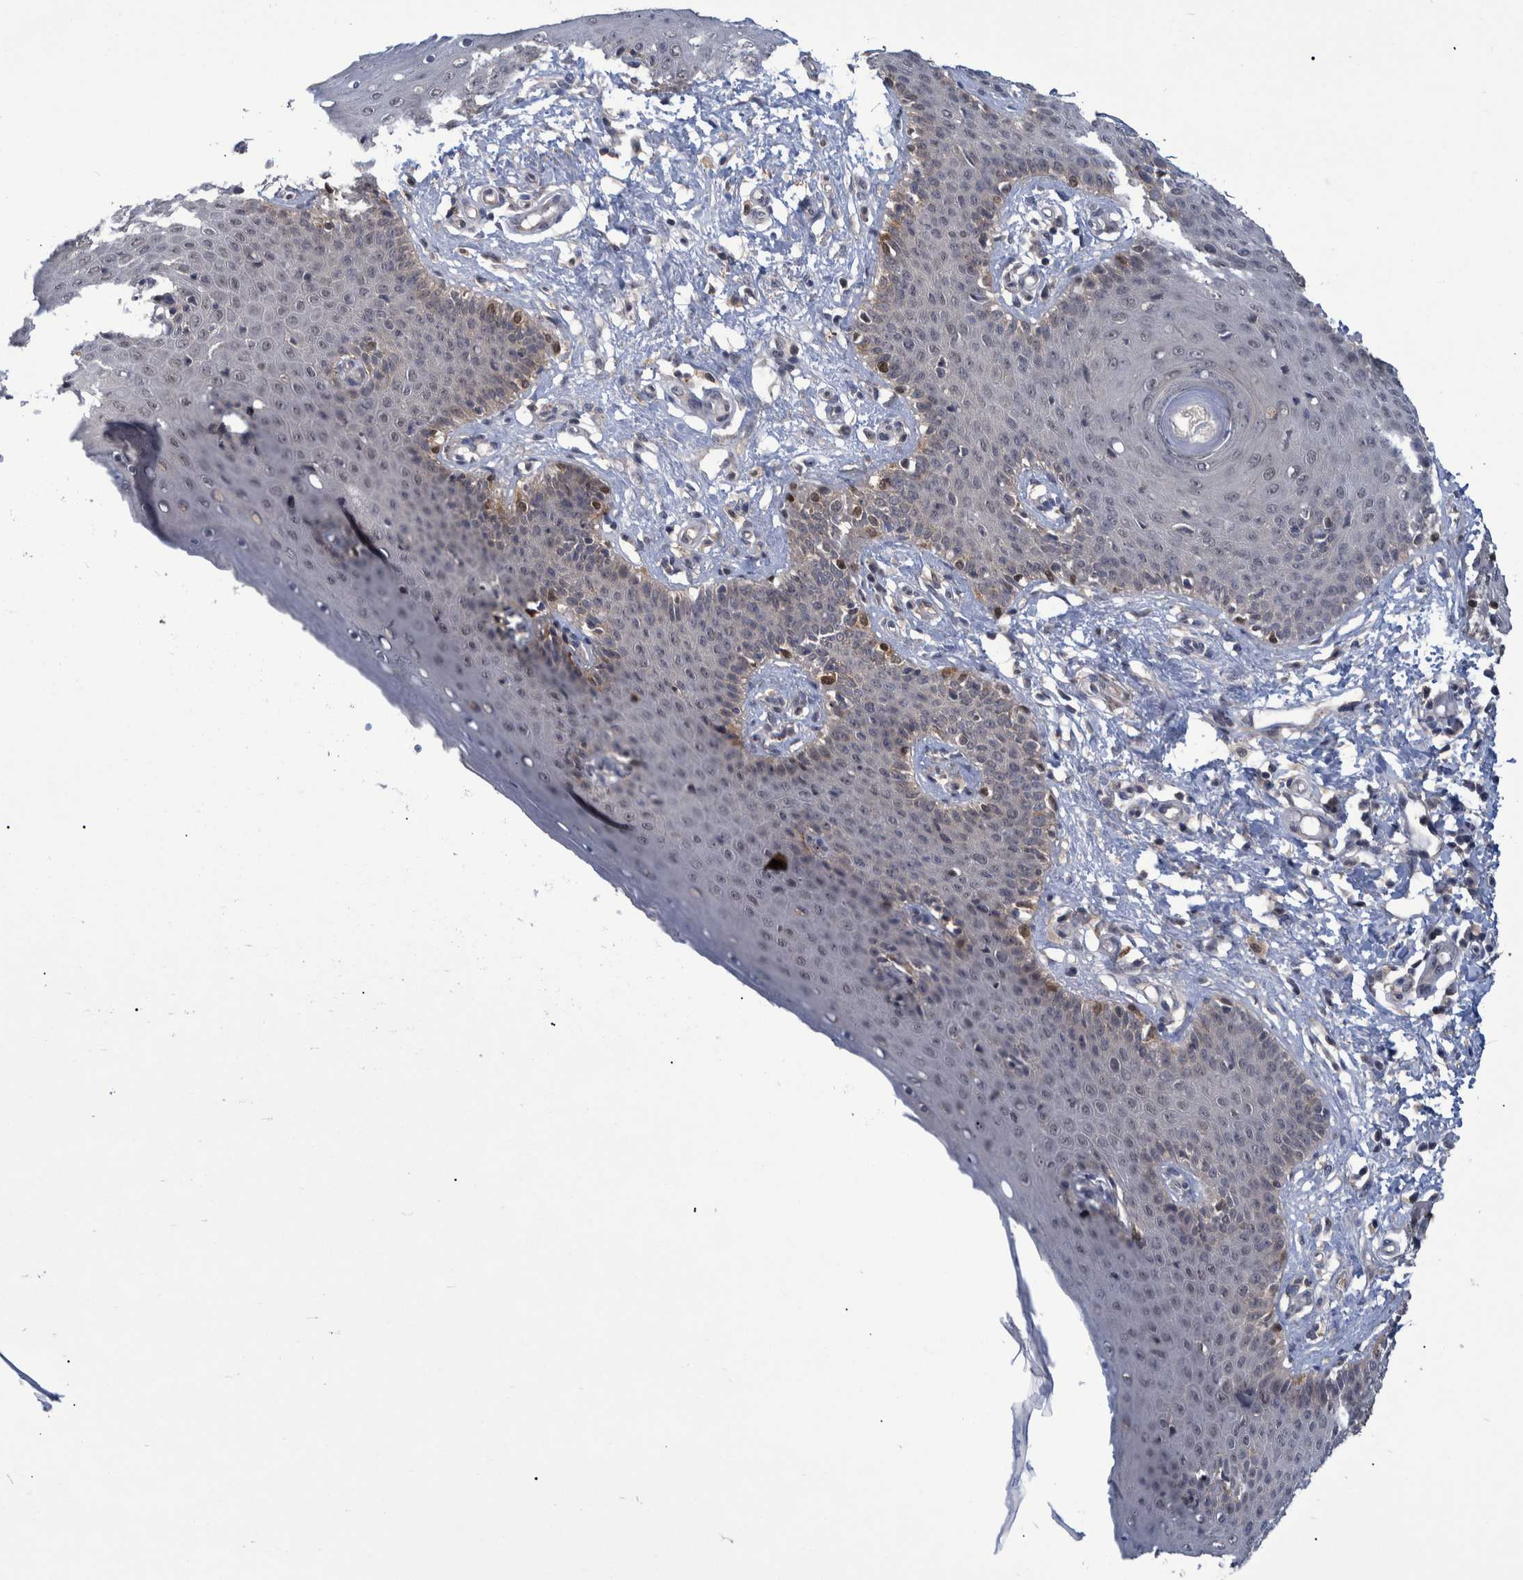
{"staining": {"intensity": "moderate", "quantity": "<25%", "location": "cytoplasmic/membranous"}, "tissue": "skin", "cell_type": "Epidermal cells", "image_type": "normal", "snomed": [{"axis": "morphology", "description": "Normal tissue, NOS"}, {"axis": "topography", "description": "Vulva"}], "caption": "Normal skin was stained to show a protein in brown. There is low levels of moderate cytoplasmic/membranous positivity in about <25% of epidermal cells.", "gene": "PCYT2", "patient": {"sex": "female", "age": 66}}